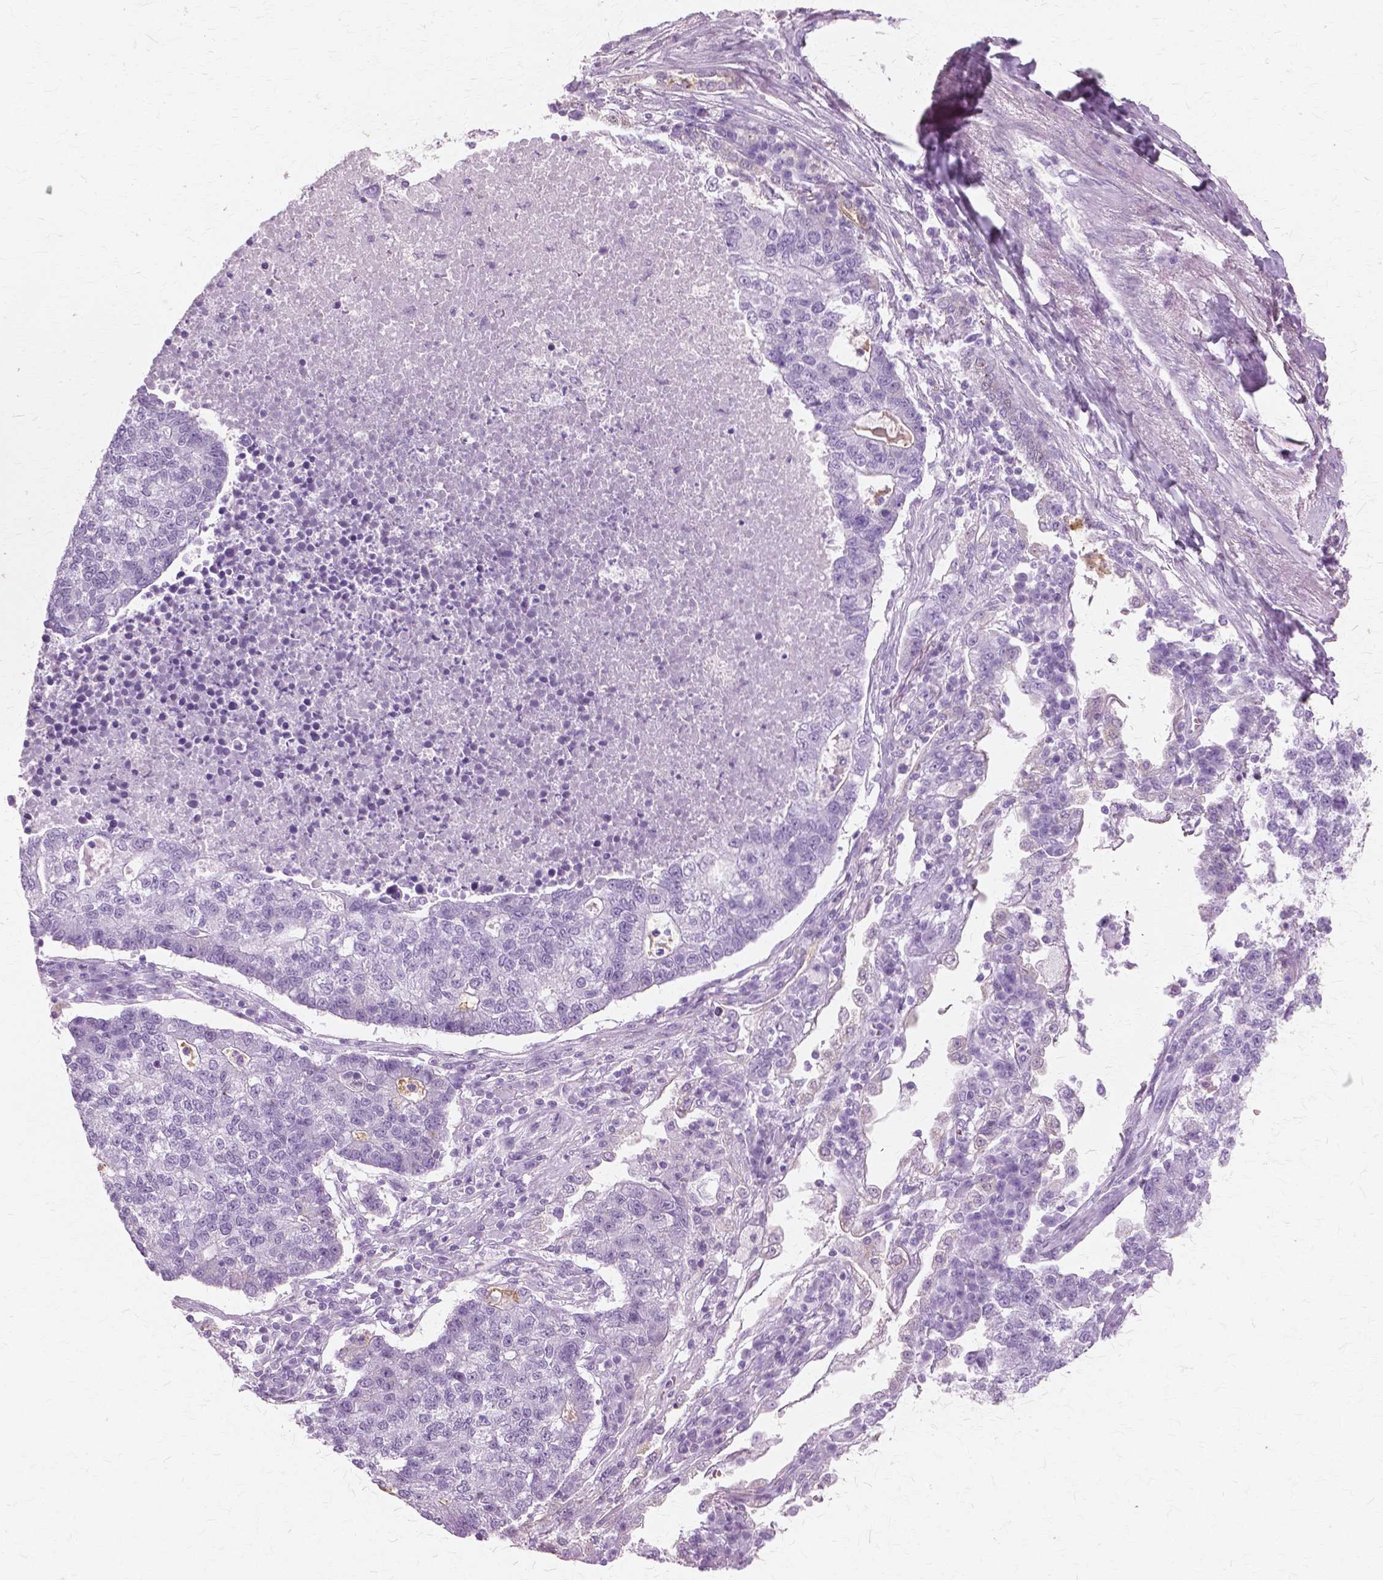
{"staining": {"intensity": "negative", "quantity": "none", "location": "none"}, "tissue": "lung cancer", "cell_type": "Tumor cells", "image_type": "cancer", "snomed": [{"axis": "morphology", "description": "Adenocarcinoma, NOS"}, {"axis": "topography", "description": "Lung"}], "caption": "Adenocarcinoma (lung) was stained to show a protein in brown. There is no significant staining in tumor cells.", "gene": "SFTPD", "patient": {"sex": "male", "age": 57}}